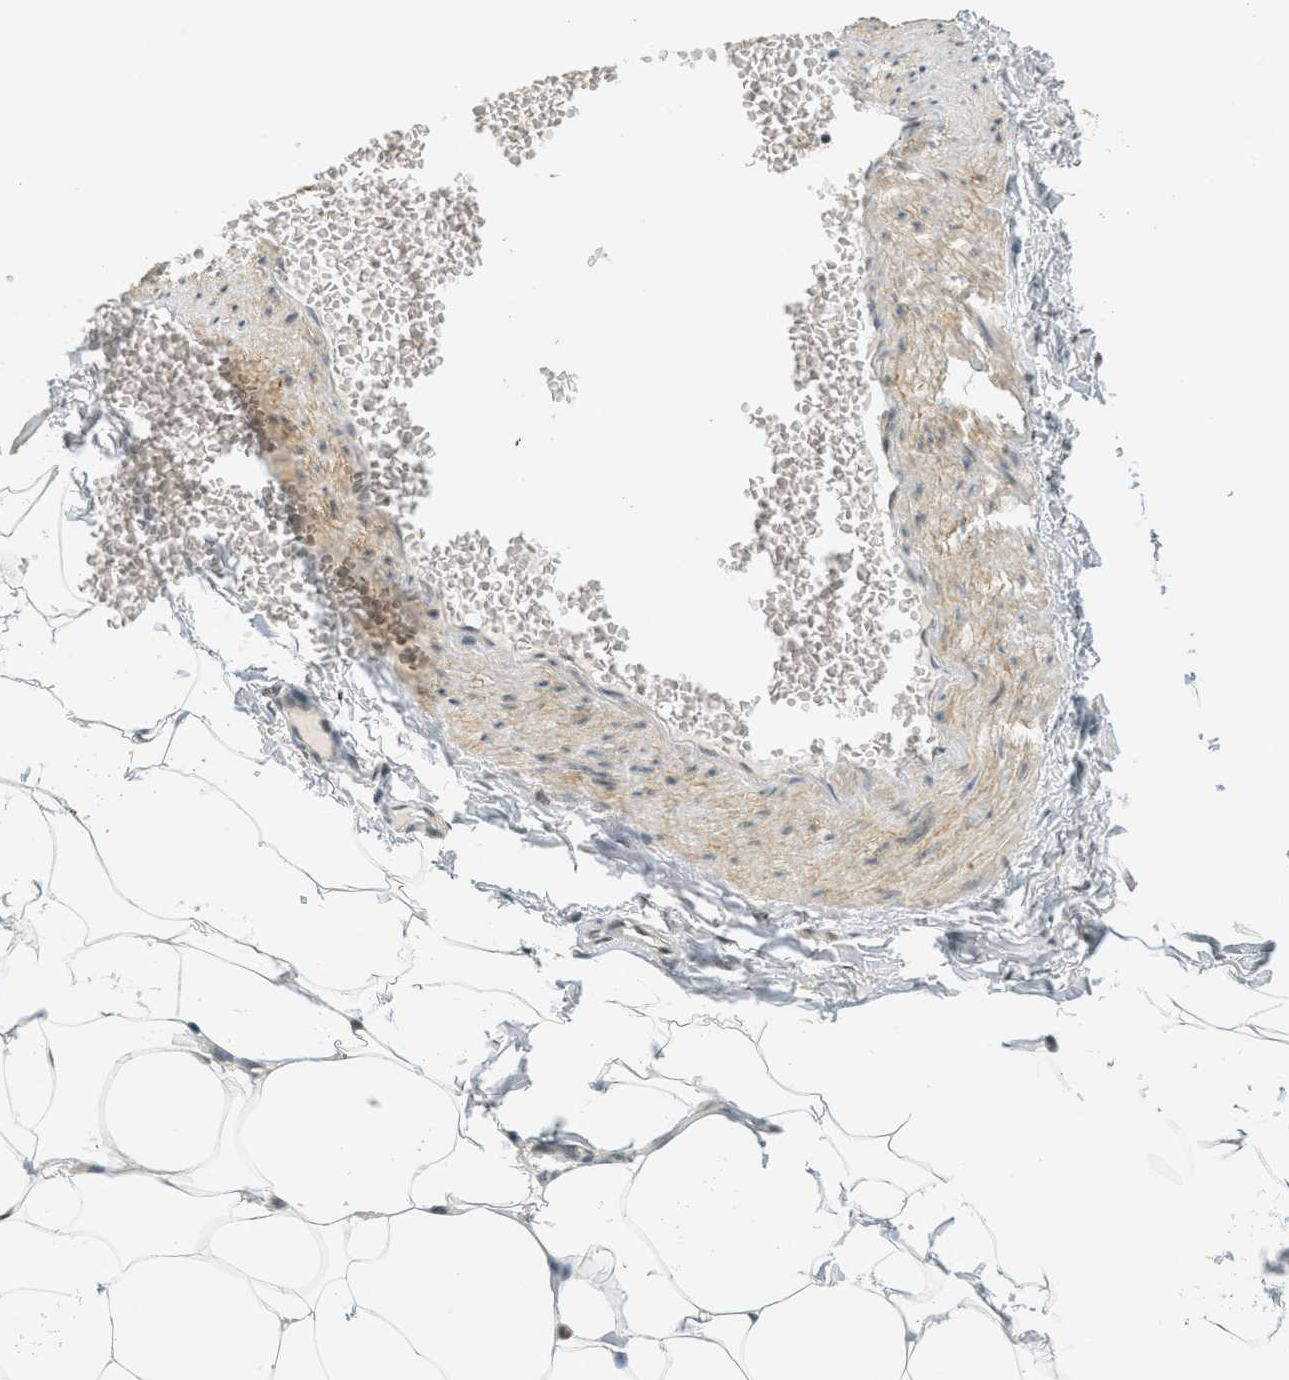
{"staining": {"intensity": "weak", "quantity": "25%-75%", "location": "cytoplasmic/membranous,nuclear"}, "tissue": "adipose tissue", "cell_type": "Adipocytes", "image_type": "normal", "snomed": [{"axis": "morphology", "description": "Normal tissue, NOS"}, {"axis": "topography", "description": "Vascular tissue"}], "caption": "DAB immunohistochemical staining of benign human adipose tissue exhibits weak cytoplasmic/membranous,nuclear protein positivity in approximately 25%-75% of adipocytes. (DAB = brown stain, brightfield microscopy at high magnification).", "gene": "FOXM1", "patient": {"sex": "male", "age": 41}}